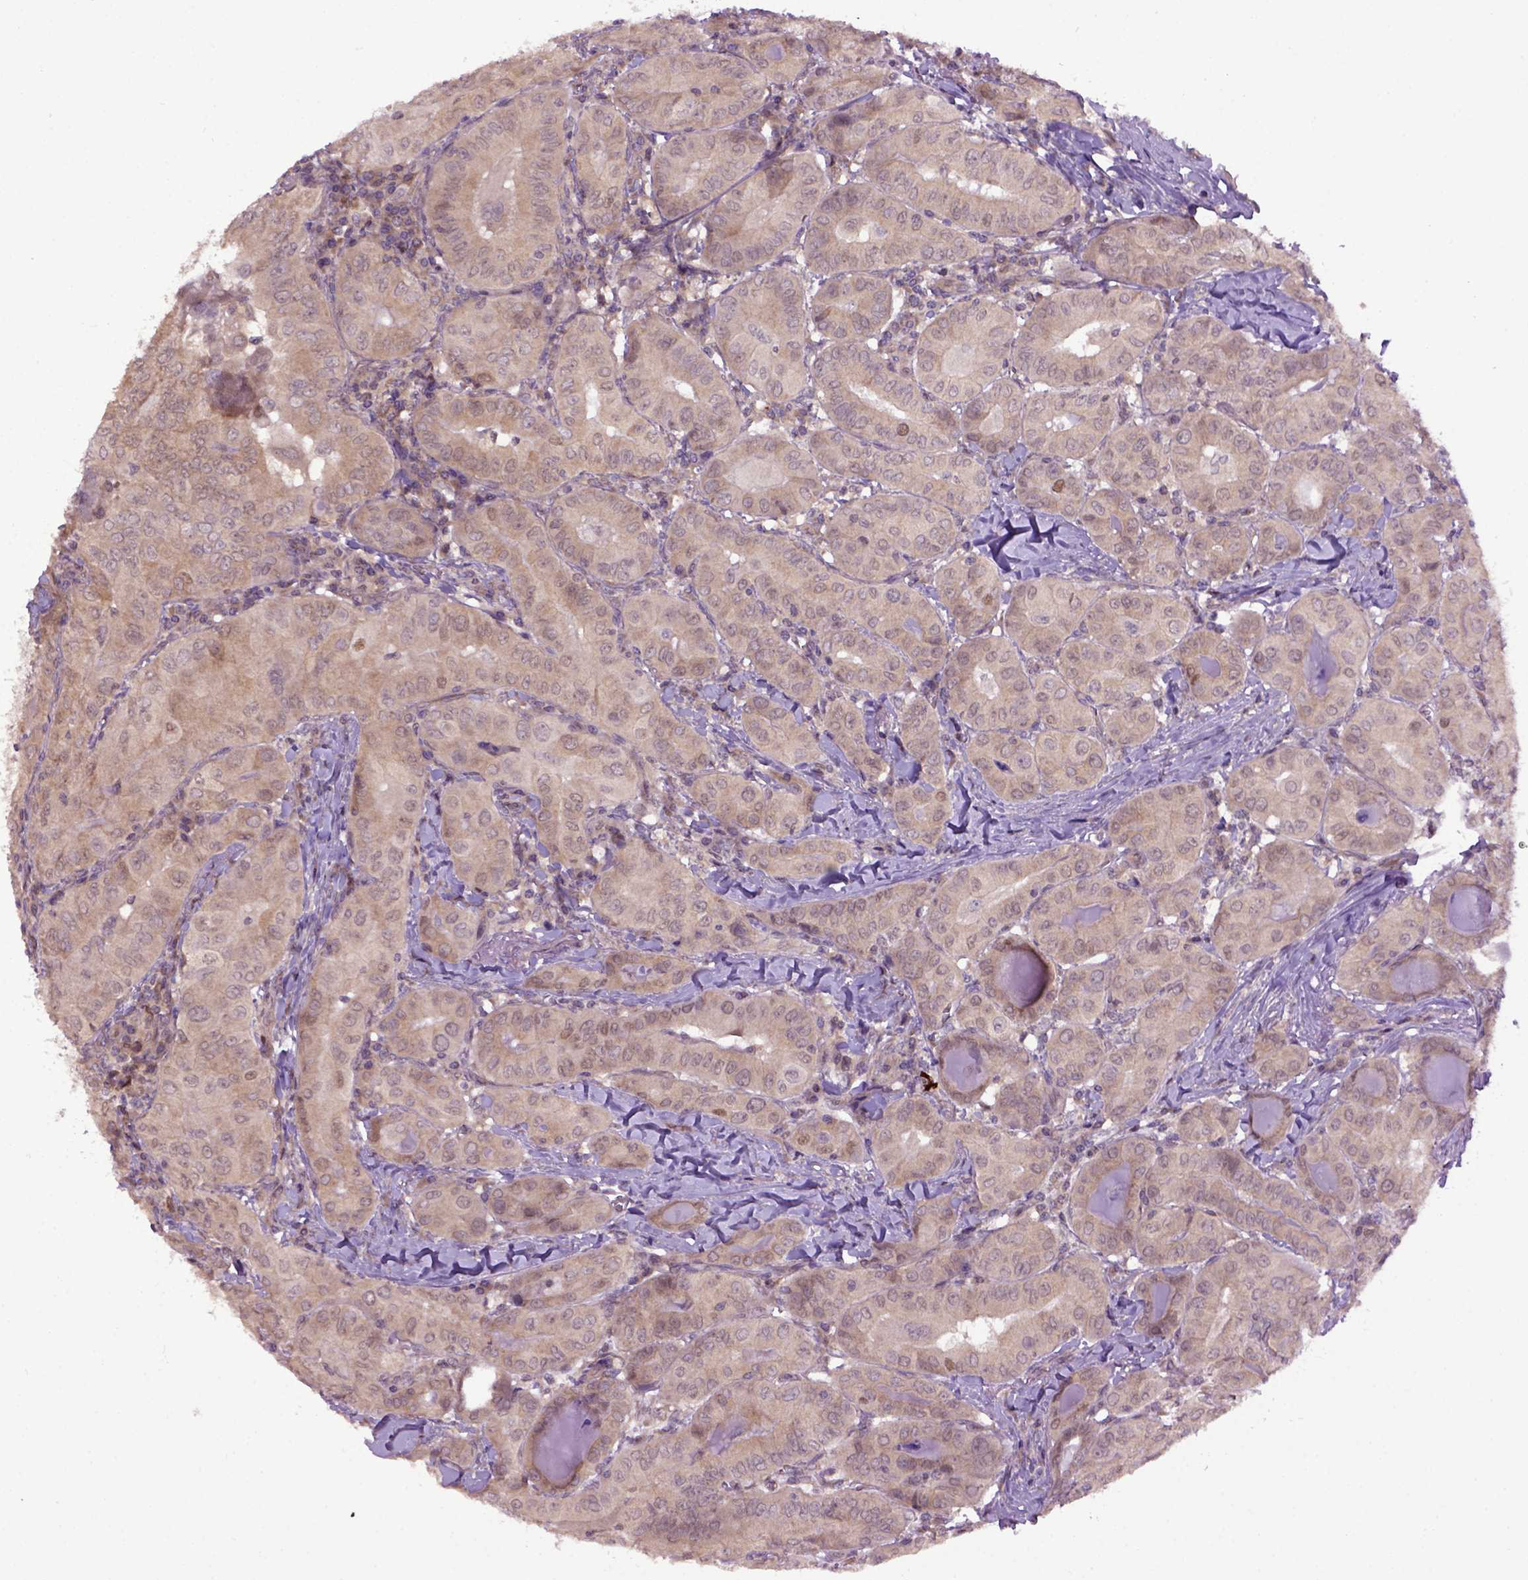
{"staining": {"intensity": "moderate", "quantity": ">75%", "location": "cytoplasmic/membranous"}, "tissue": "thyroid cancer", "cell_type": "Tumor cells", "image_type": "cancer", "snomed": [{"axis": "morphology", "description": "Papillary adenocarcinoma, NOS"}, {"axis": "topography", "description": "Thyroid gland"}], "caption": "Immunohistochemistry image of human thyroid papillary adenocarcinoma stained for a protein (brown), which reveals medium levels of moderate cytoplasmic/membranous staining in approximately >75% of tumor cells.", "gene": "WDR48", "patient": {"sex": "female", "age": 37}}